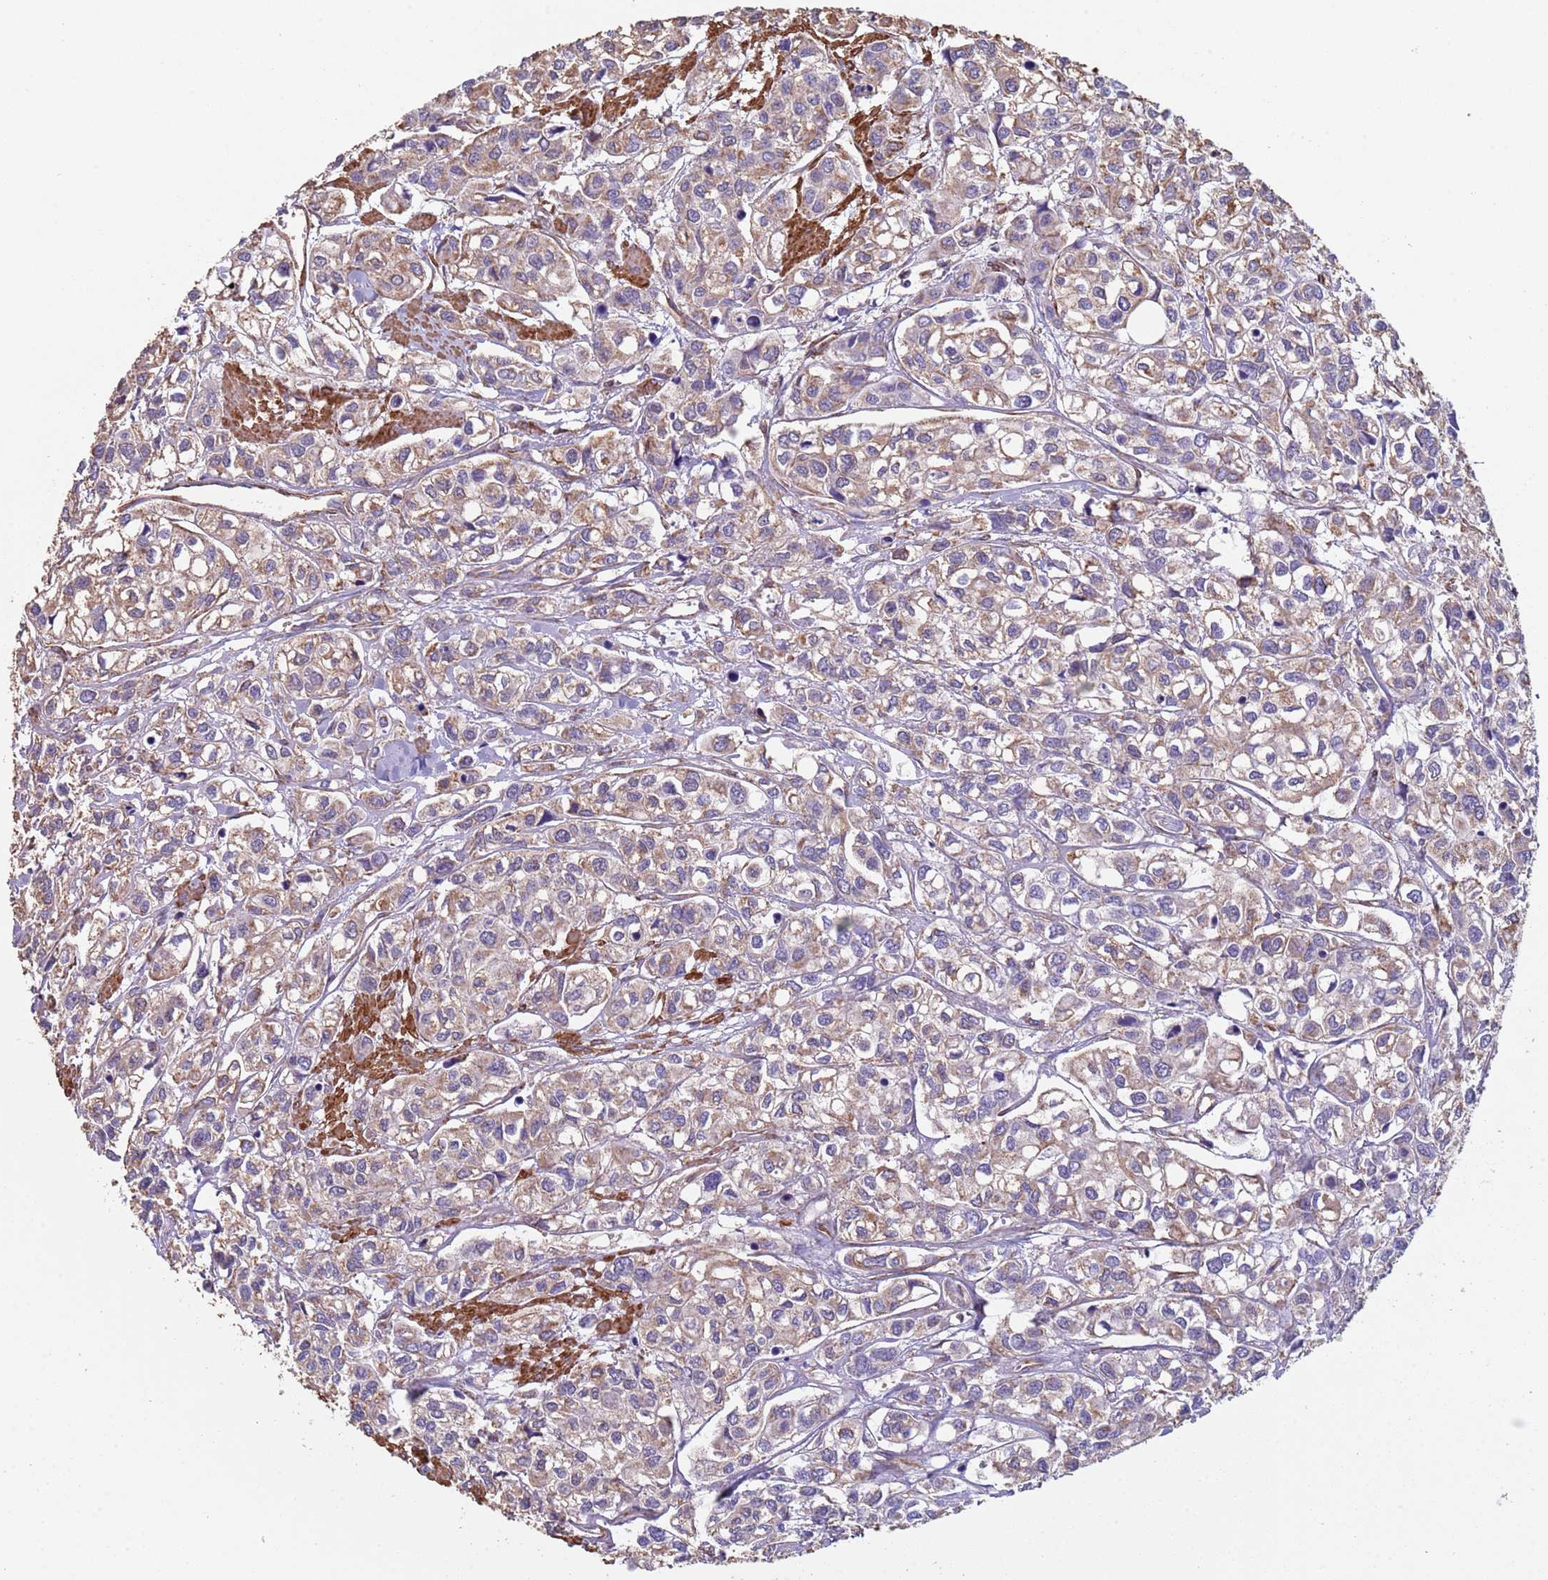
{"staining": {"intensity": "weak", "quantity": "25%-75%", "location": "cytoplasmic/membranous"}, "tissue": "urothelial cancer", "cell_type": "Tumor cells", "image_type": "cancer", "snomed": [{"axis": "morphology", "description": "Urothelial carcinoma, High grade"}, {"axis": "topography", "description": "Urinary bladder"}], "caption": "Urothelial carcinoma (high-grade) tissue shows weak cytoplasmic/membranous expression in about 25%-75% of tumor cells", "gene": "GASK1A", "patient": {"sex": "male", "age": 67}}